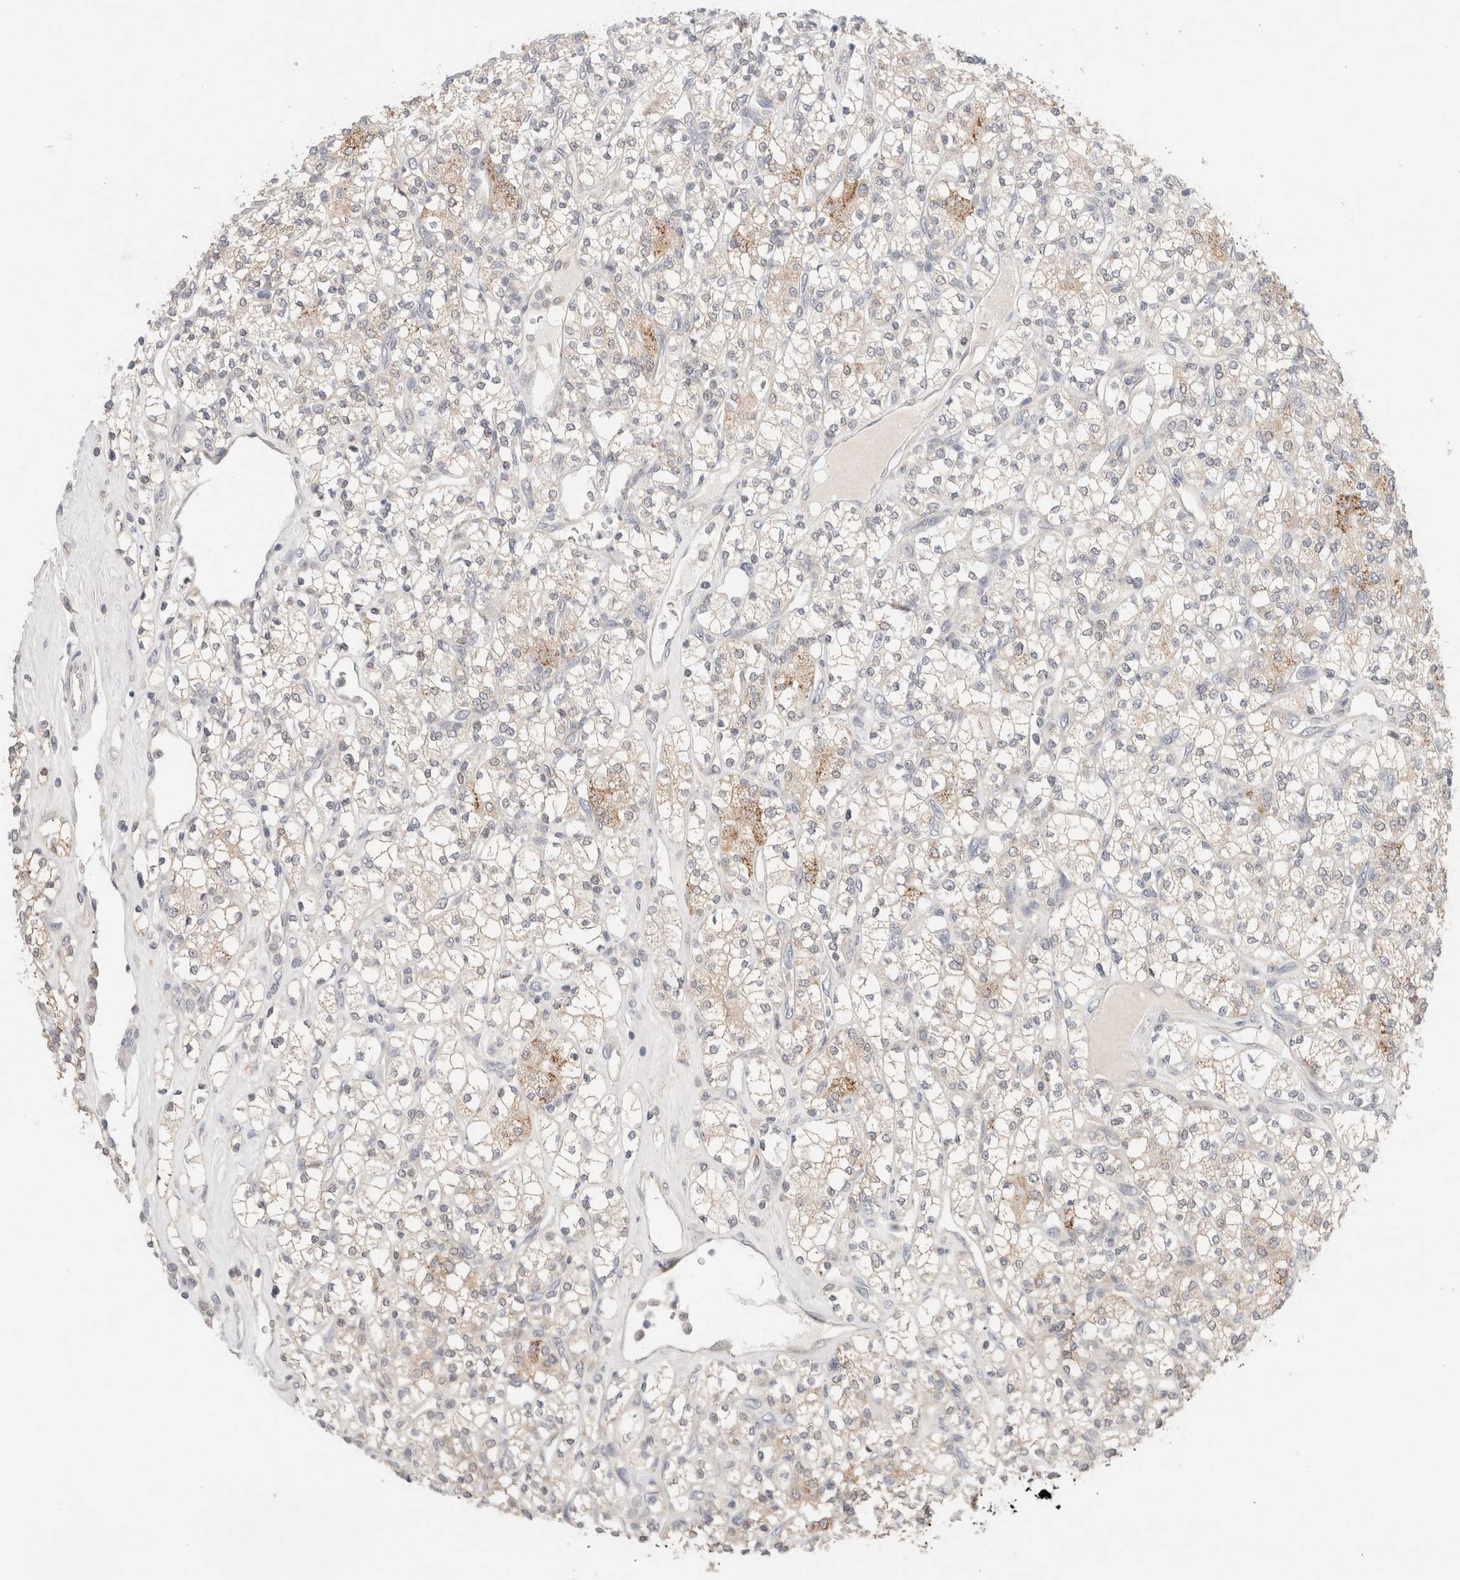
{"staining": {"intensity": "moderate", "quantity": "<25%", "location": "cytoplasmic/membranous"}, "tissue": "renal cancer", "cell_type": "Tumor cells", "image_type": "cancer", "snomed": [{"axis": "morphology", "description": "Adenocarcinoma, NOS"}, {"axis": "topography", "description": "Kidney"}], "caption": "Human adenocarcinoma (renal) stained for a protein (brown) demonstrates moderate cytoplasmic/membranous positive staining in about <25% of tumor cells.", "gene": "ERI3", "patient": {"sex": "male", "age": 77}}